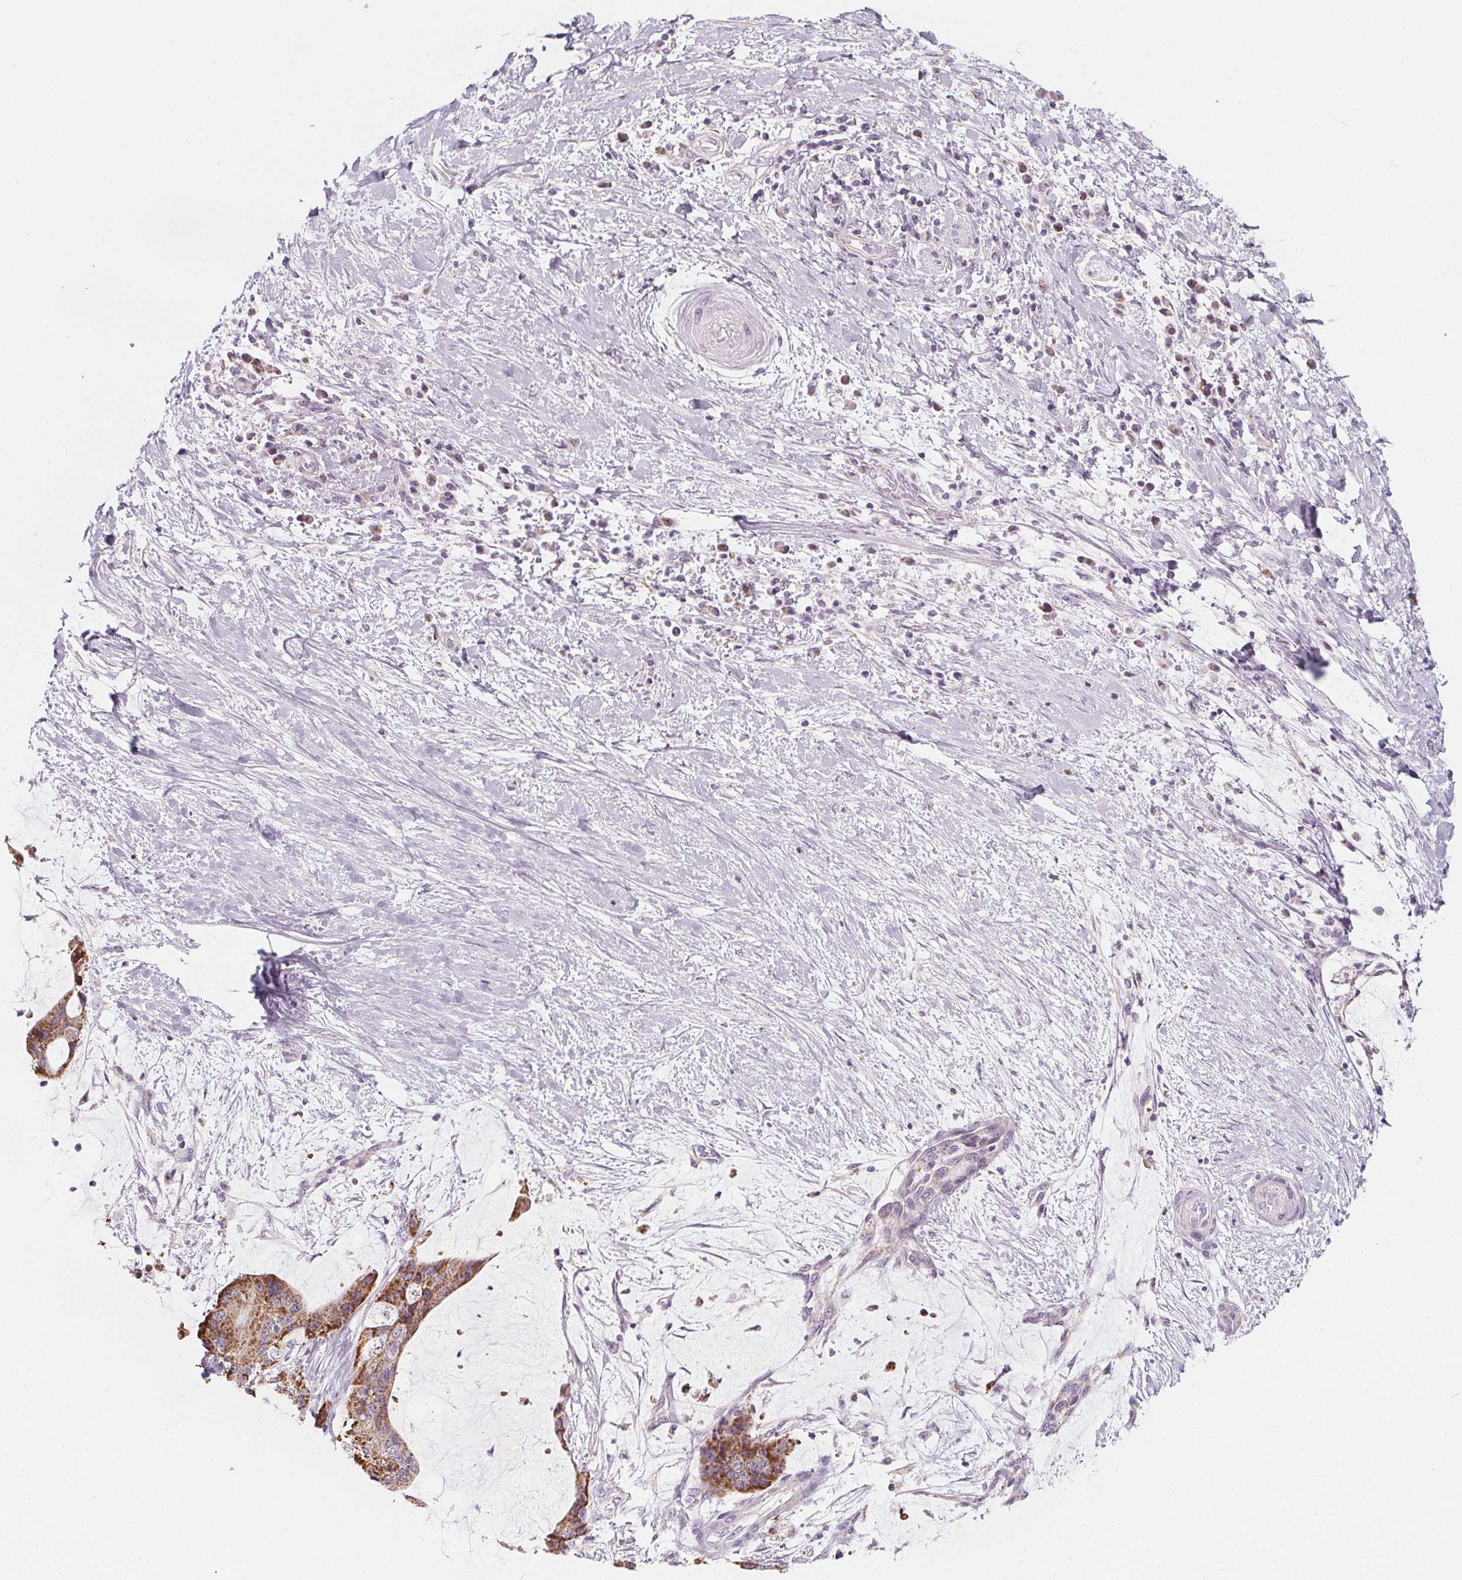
{"staining": {"intensity": "moderate", "quantity": ">75%", "location": "cytoplasmic/membranous"}, "tissue": "liver cancer", "cell_type": "Tumor cells", "image_type": "cancer", "snomed": [{"axis": "morphology", "description": "Cholangiocarcinoma"}, {"axis": "topography", "description": "Liver"}], "caption": "An IHC micrograph of neoplastic tissue is shown. Protein staining in brown labels moderate cytoplasmic/membranous positivity in cholangiocarcinoma (liver) within tumor cells.", "gene": "IL17C", "patient": {"sex": "female", "age": 73}}